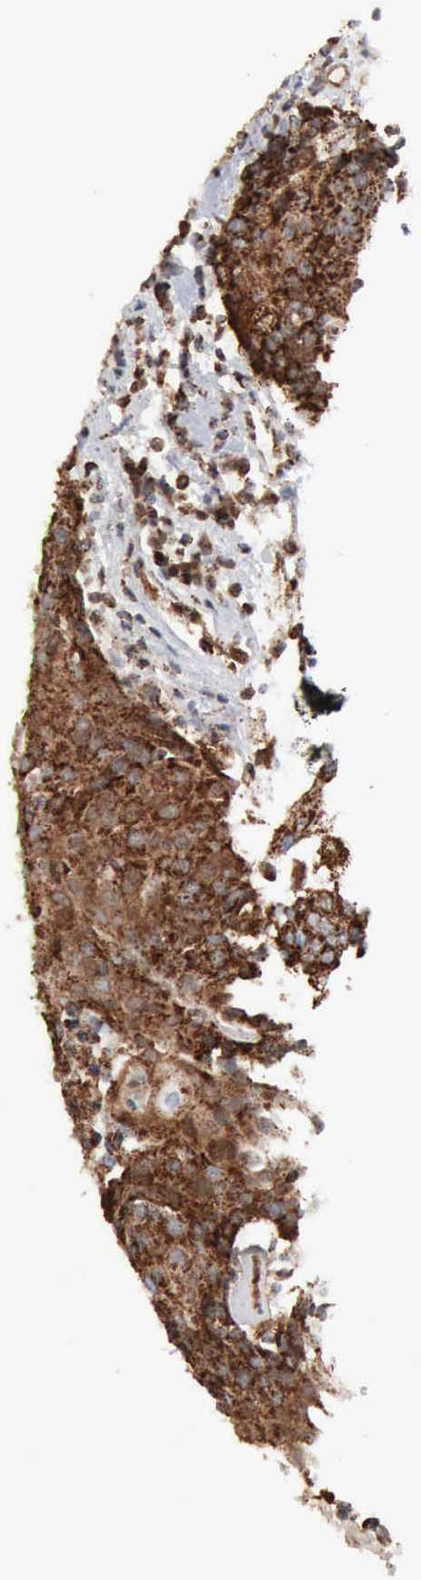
{"staining": {"intensity": "strong", "quantity": ">75%", "location": "cytoplasmic/membranous"}, "tissue": "urothelial cancer", "cell_type": "Tumor cells", "image_type": "cancer", "snomed": [{"axis": "morphology", "description": "Urothelial carcinoma, High grade"}, {"axis": "topography", "description": "Urinary bladder"}], "caption": "DAB immunohistochemical staining of urothelial cancer displays strong cytoplasmic/membranous protein staining in approximately >75% of tumor cells.", "gene": "ACO2", "patient": {"sex": "female", "age": 85}}